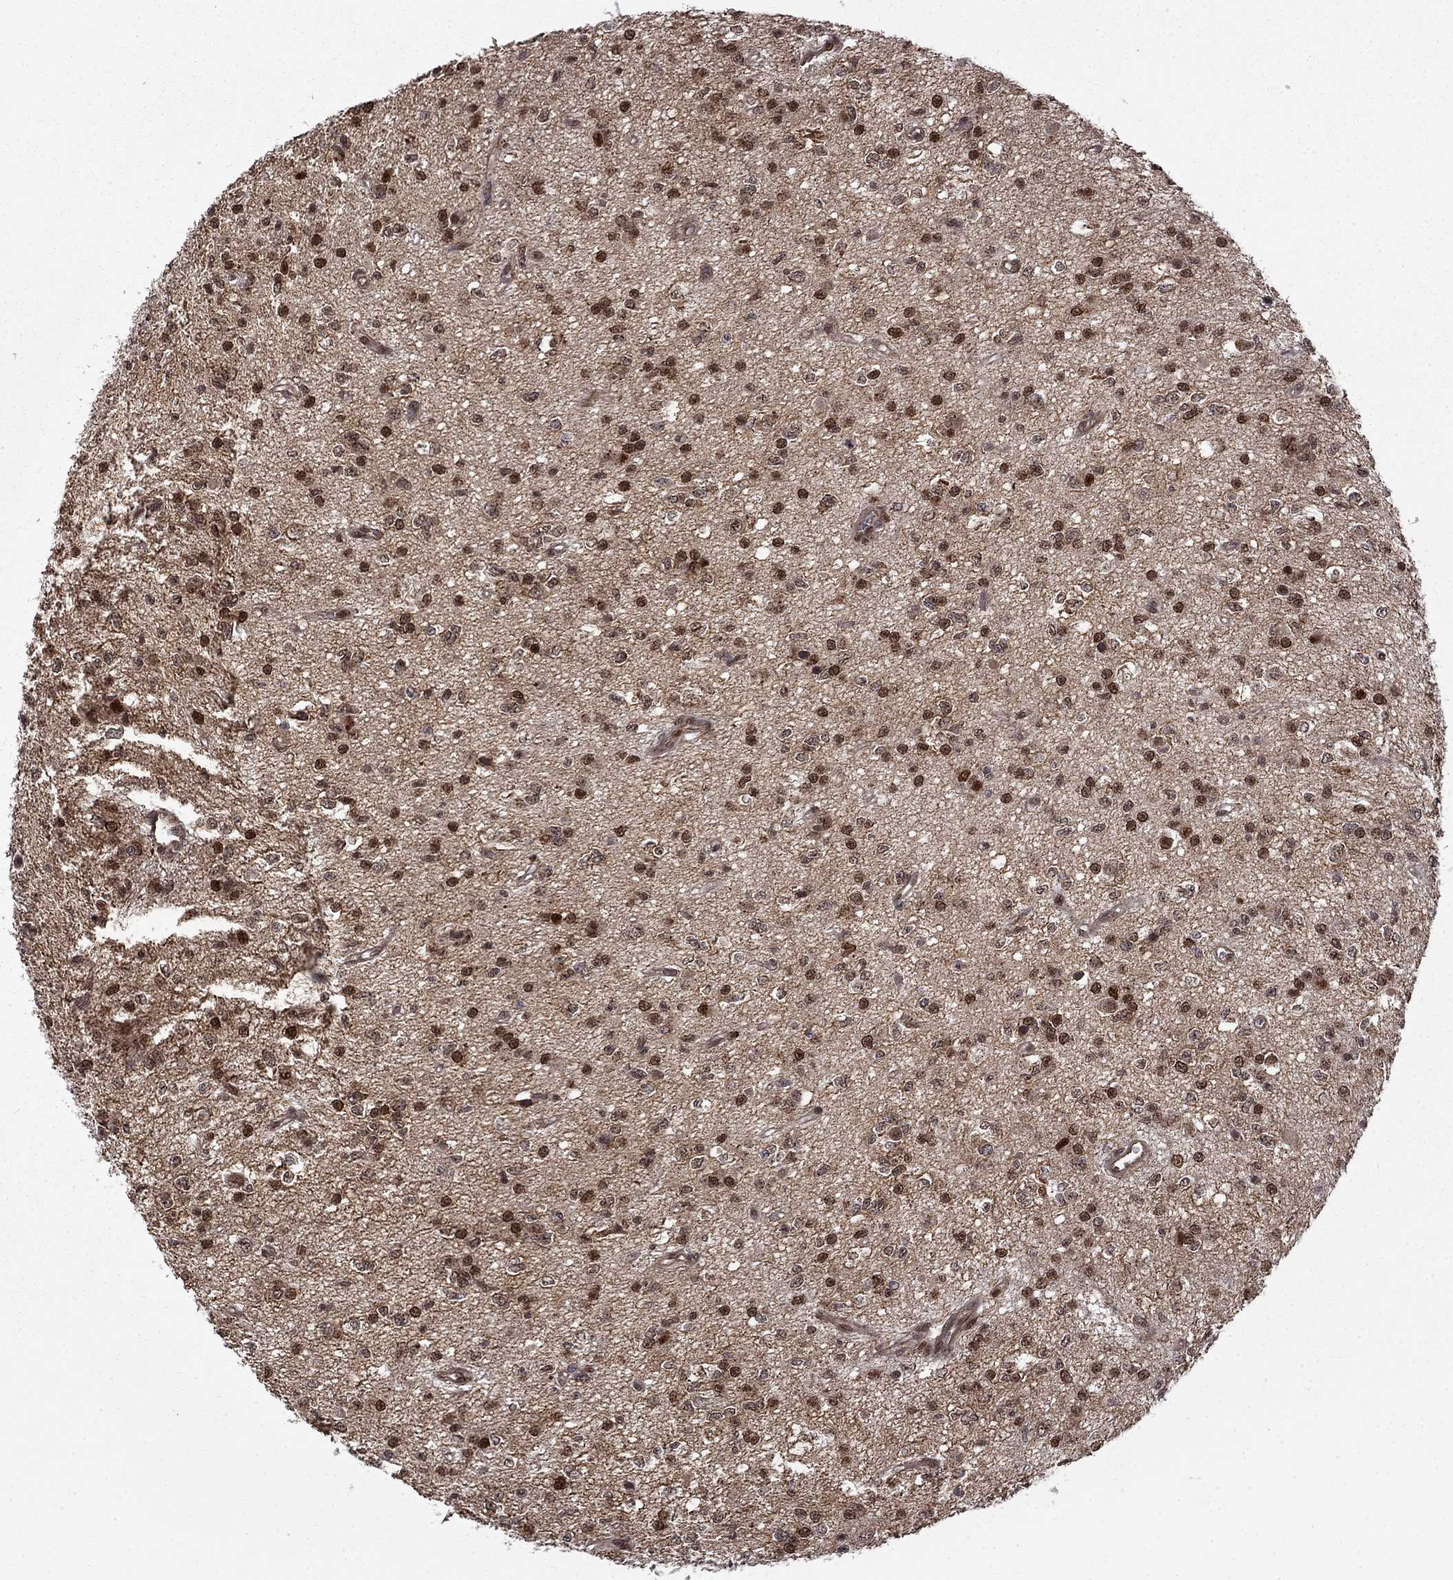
{"staining": {"intensity": "strong", "quantity": "25%-75%", "location": "nuclear"}, "tissue": "glioma", "cell_type": "Tumor cells", "image_type": "cancer", "snomed": [{"axis": "morphology", "description": "Glioma, malignant, Low grade"}, {"axis": "topography", "description": "Brain"}], "caption": "IHC (DAB (3,3'-diaminobenzidine)) staining of human malignant low-grade glioma displays strong nuclear protein positivity in about 25%-75% of tumor cells.", "gene": "KPNA3", "patient": {"sex": "female", "age": 45}}